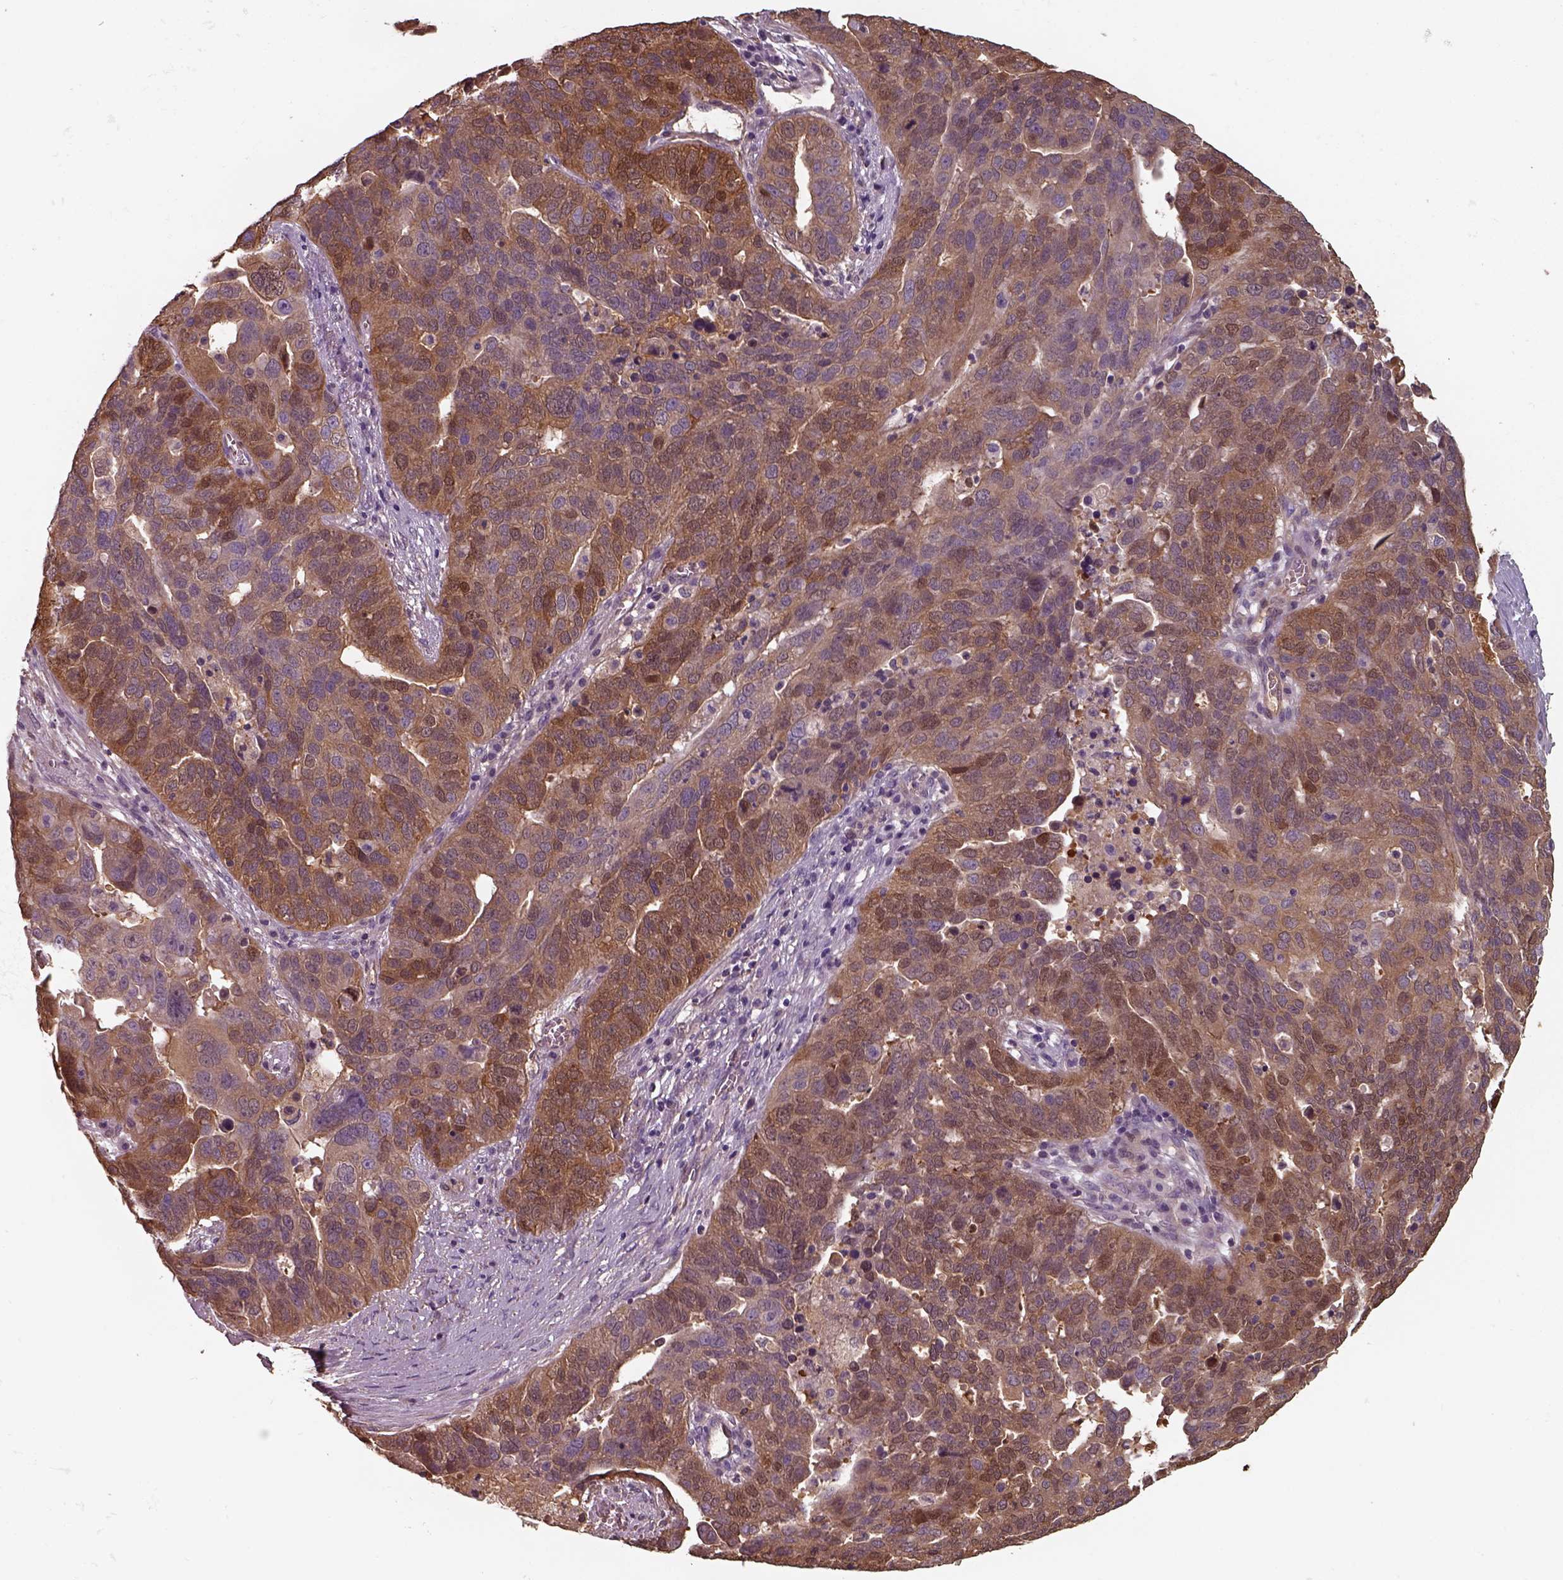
{"staining": {"intensity": "moderate", "quantity": ">75%", "location": "cytoplasmic/membranous"}, "tissue": "ovarian cancer", "cell_type": "Tumor cells", "image_type": "cancer", "snomed": [{"axis": "morphology", "description": "Carcinoma, endometroid"}, {"axis": "topography", "description": "Soft tissue"}, {"axis": "topography", "description": "Ovary"}], "caption": "Moderate cytoplasmic/membranous positivity for a protein is present in approximately >75% of tumor cells of ovarian endometroid carcinoma using immunohistochemistry.", "gene": "ISYNA1", "patient": {"sex": "female", "age": 52}}